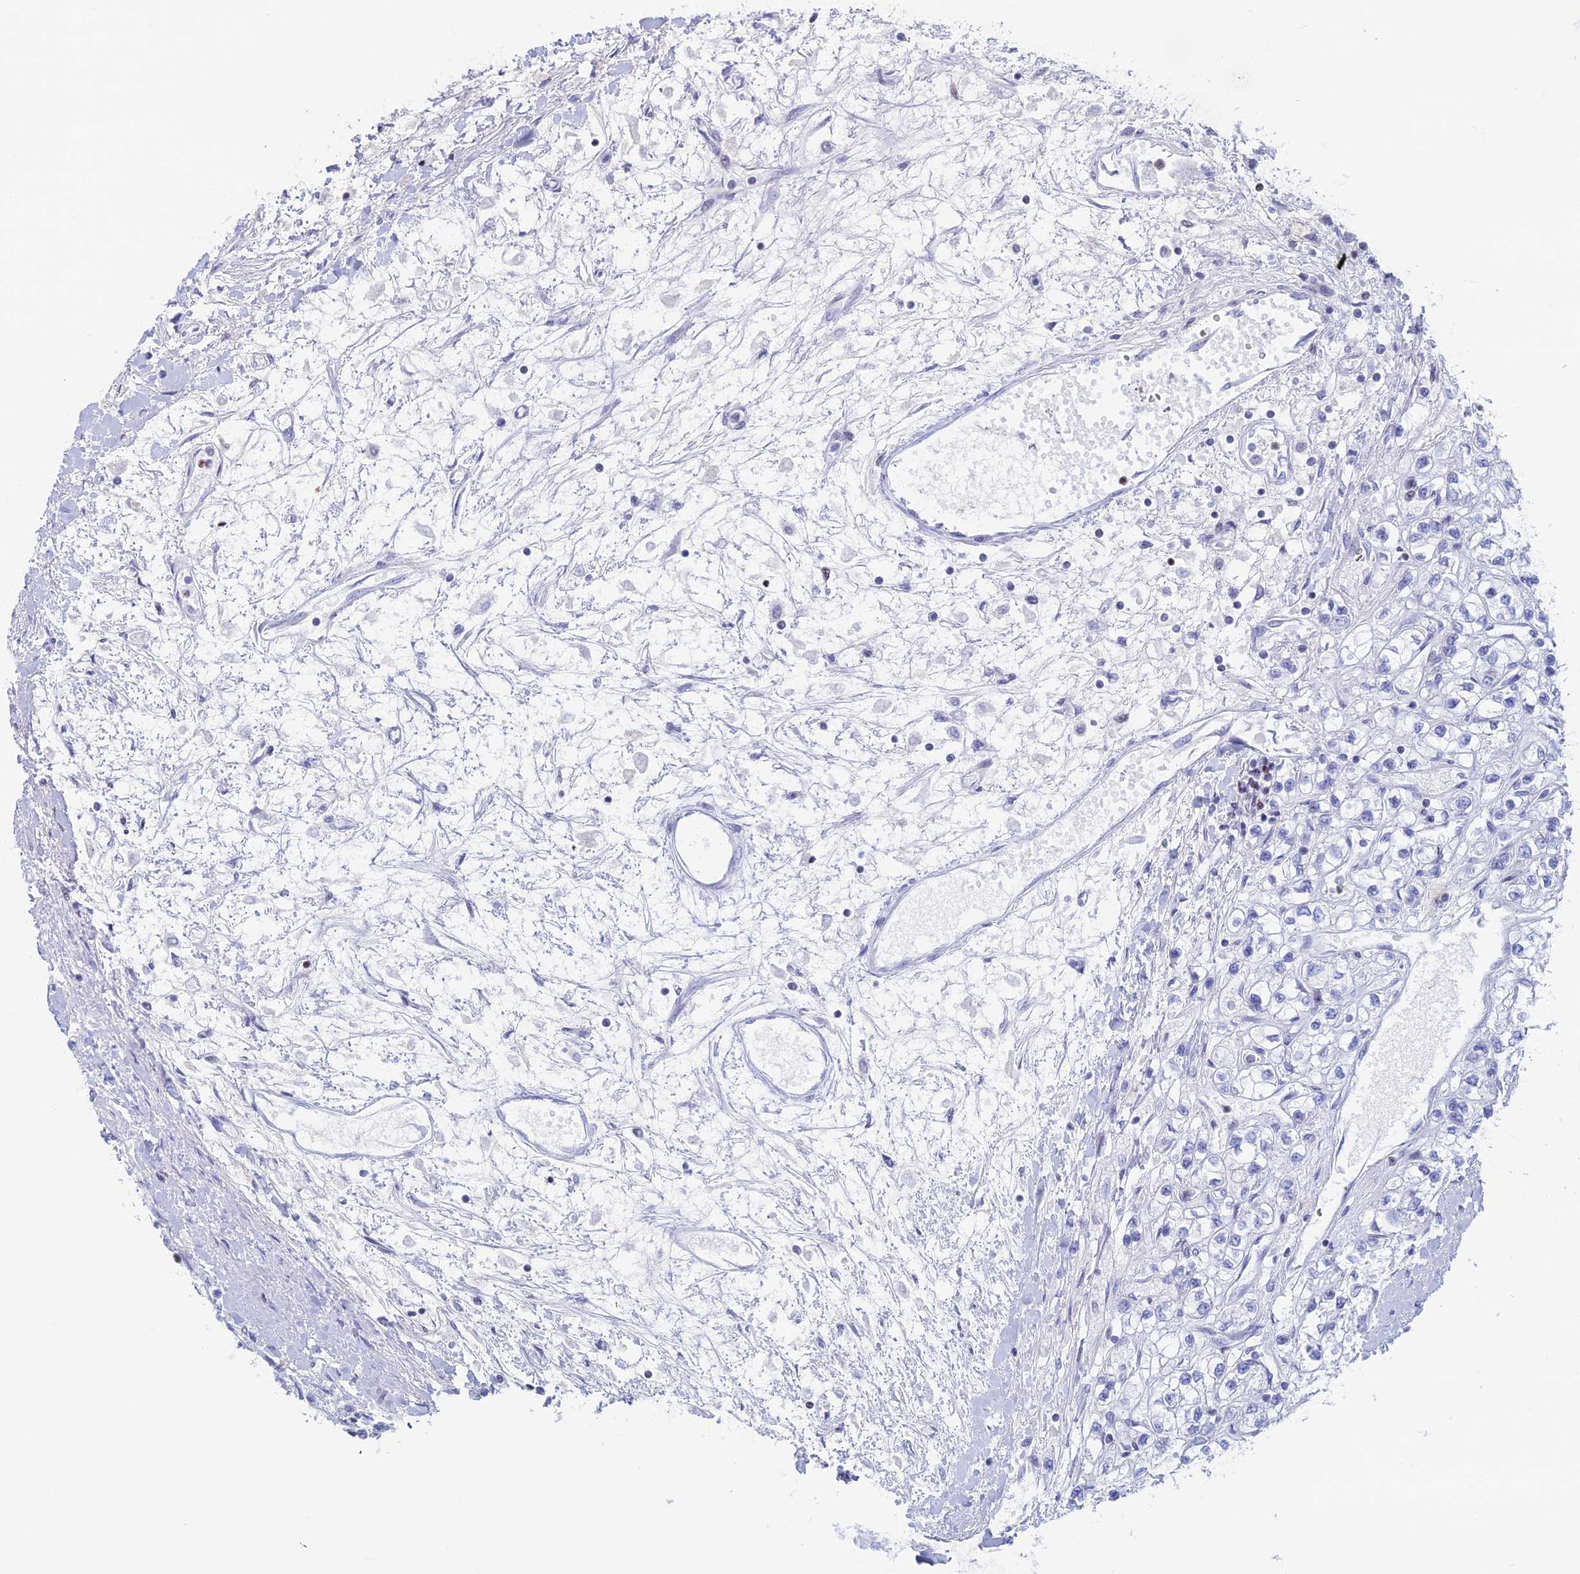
{"staining": {"intensity": "negative", "quantity": "none", "location": "none"}, "tissue": "renal cancer", "cell_type": "Tumor cells", "image_type": "cancer", "snomed": [{"axis": "morphology", "description": "Adenocarcinoma, NOS"}, {"axis": "topography", "description": "Kidney"}], "caption": "Histopathology image shows no significant protein positivity in tumor cells of renal cancer. (DAB immunohistochemistry (IHC) with hematoxylin counter stain).", "gene": "CERS6", "patient": {"sex": "male", "age": 80}}